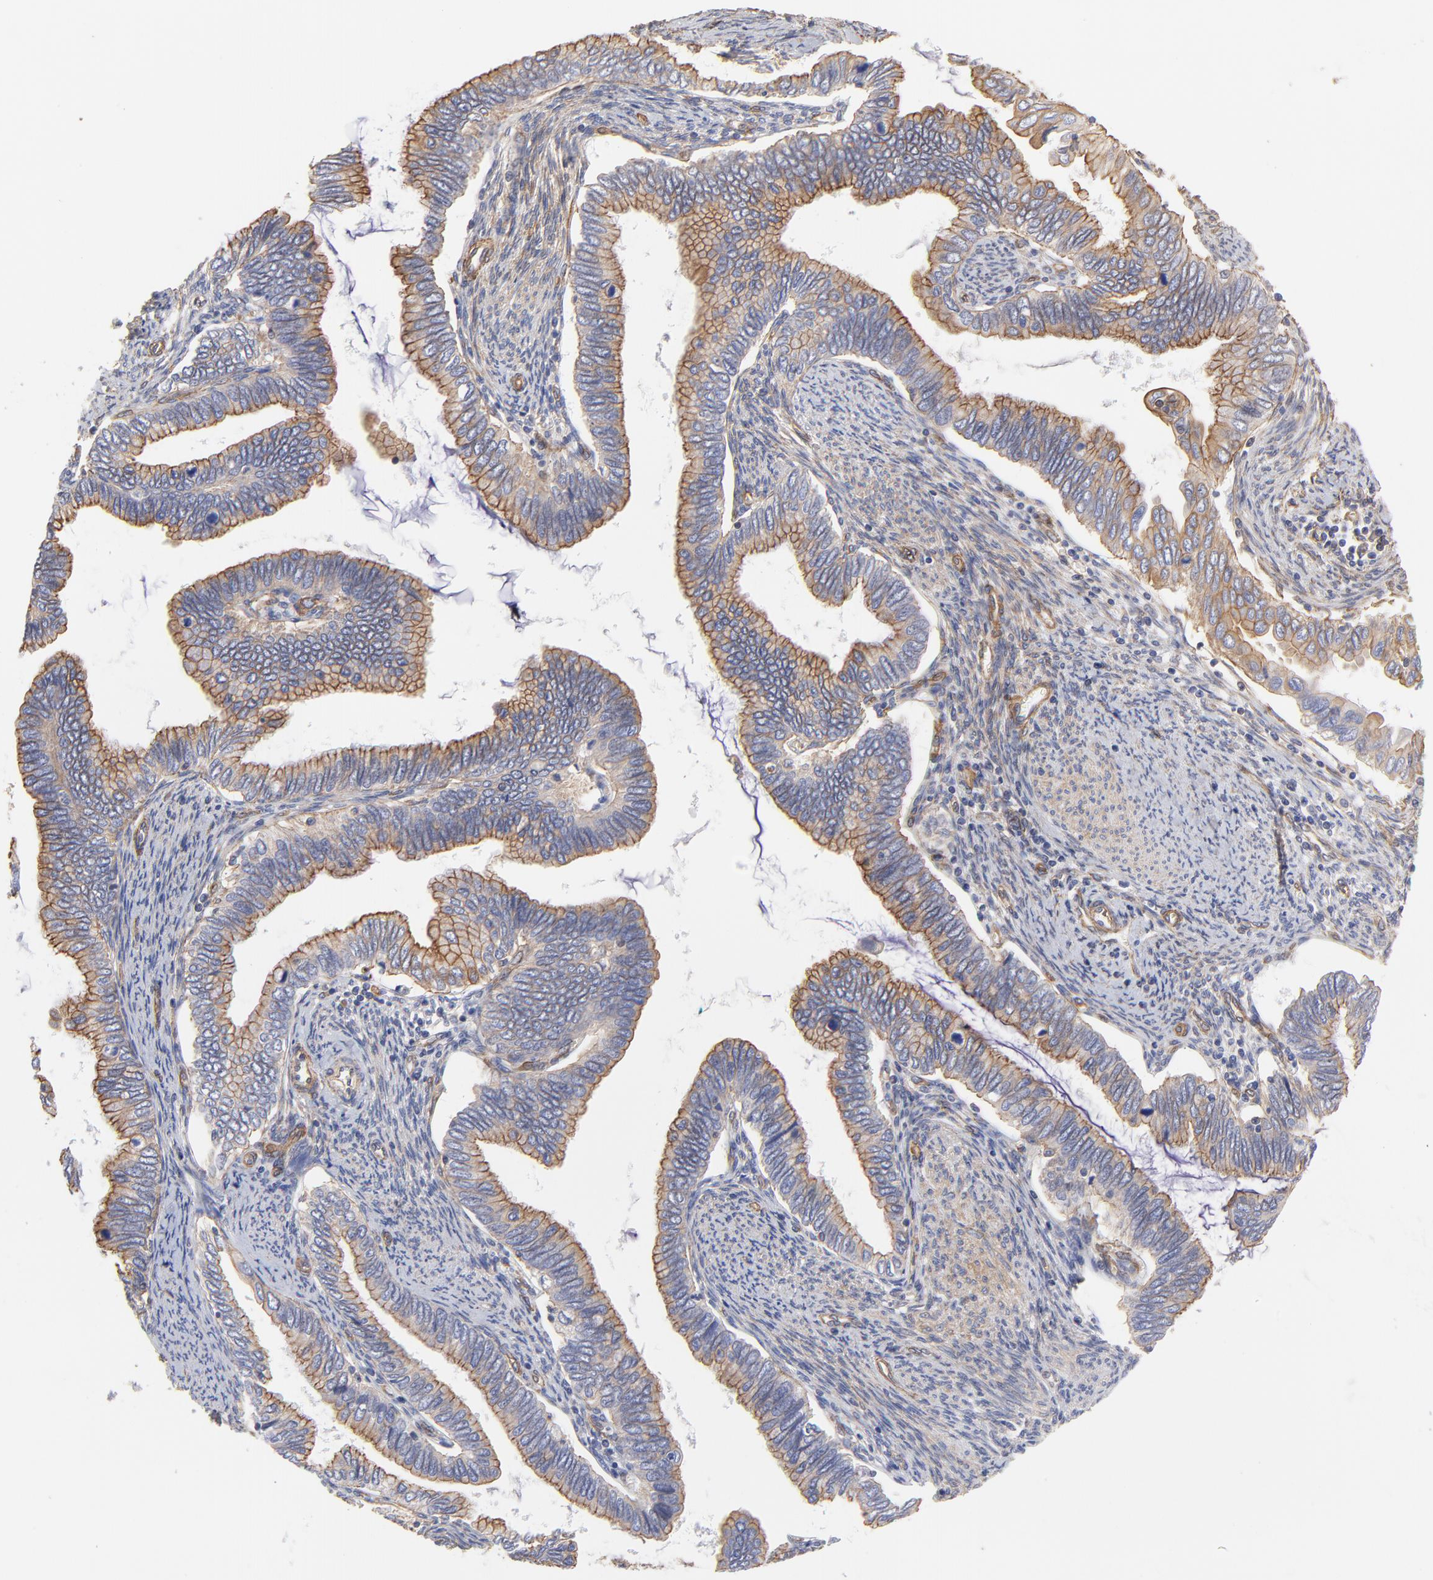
{"staining": {"intensity": "moderate", "quantity": ">75%", "location": "cytoplasmic/membranous"}, "tissue": "cervical cancer", "cell_type": "Tumor cells", "image_type": "cancer", "snomed": [{"axis": "morphology", "description": "Adenocarcinoma, NOS"}, {"axis": "topography", "description": "Cervix"}], "caption": "Immunohistochemical staining of human cervical adenocarcinoma reveals medium levels of moderate cytoplasmic/membranous protein positivity in approximately >75% of tumor cells. (IHC, brightfield microscopy, high magnification).", "gene": "LRCH2", "patient": {"sex": "female", "age": 49}}